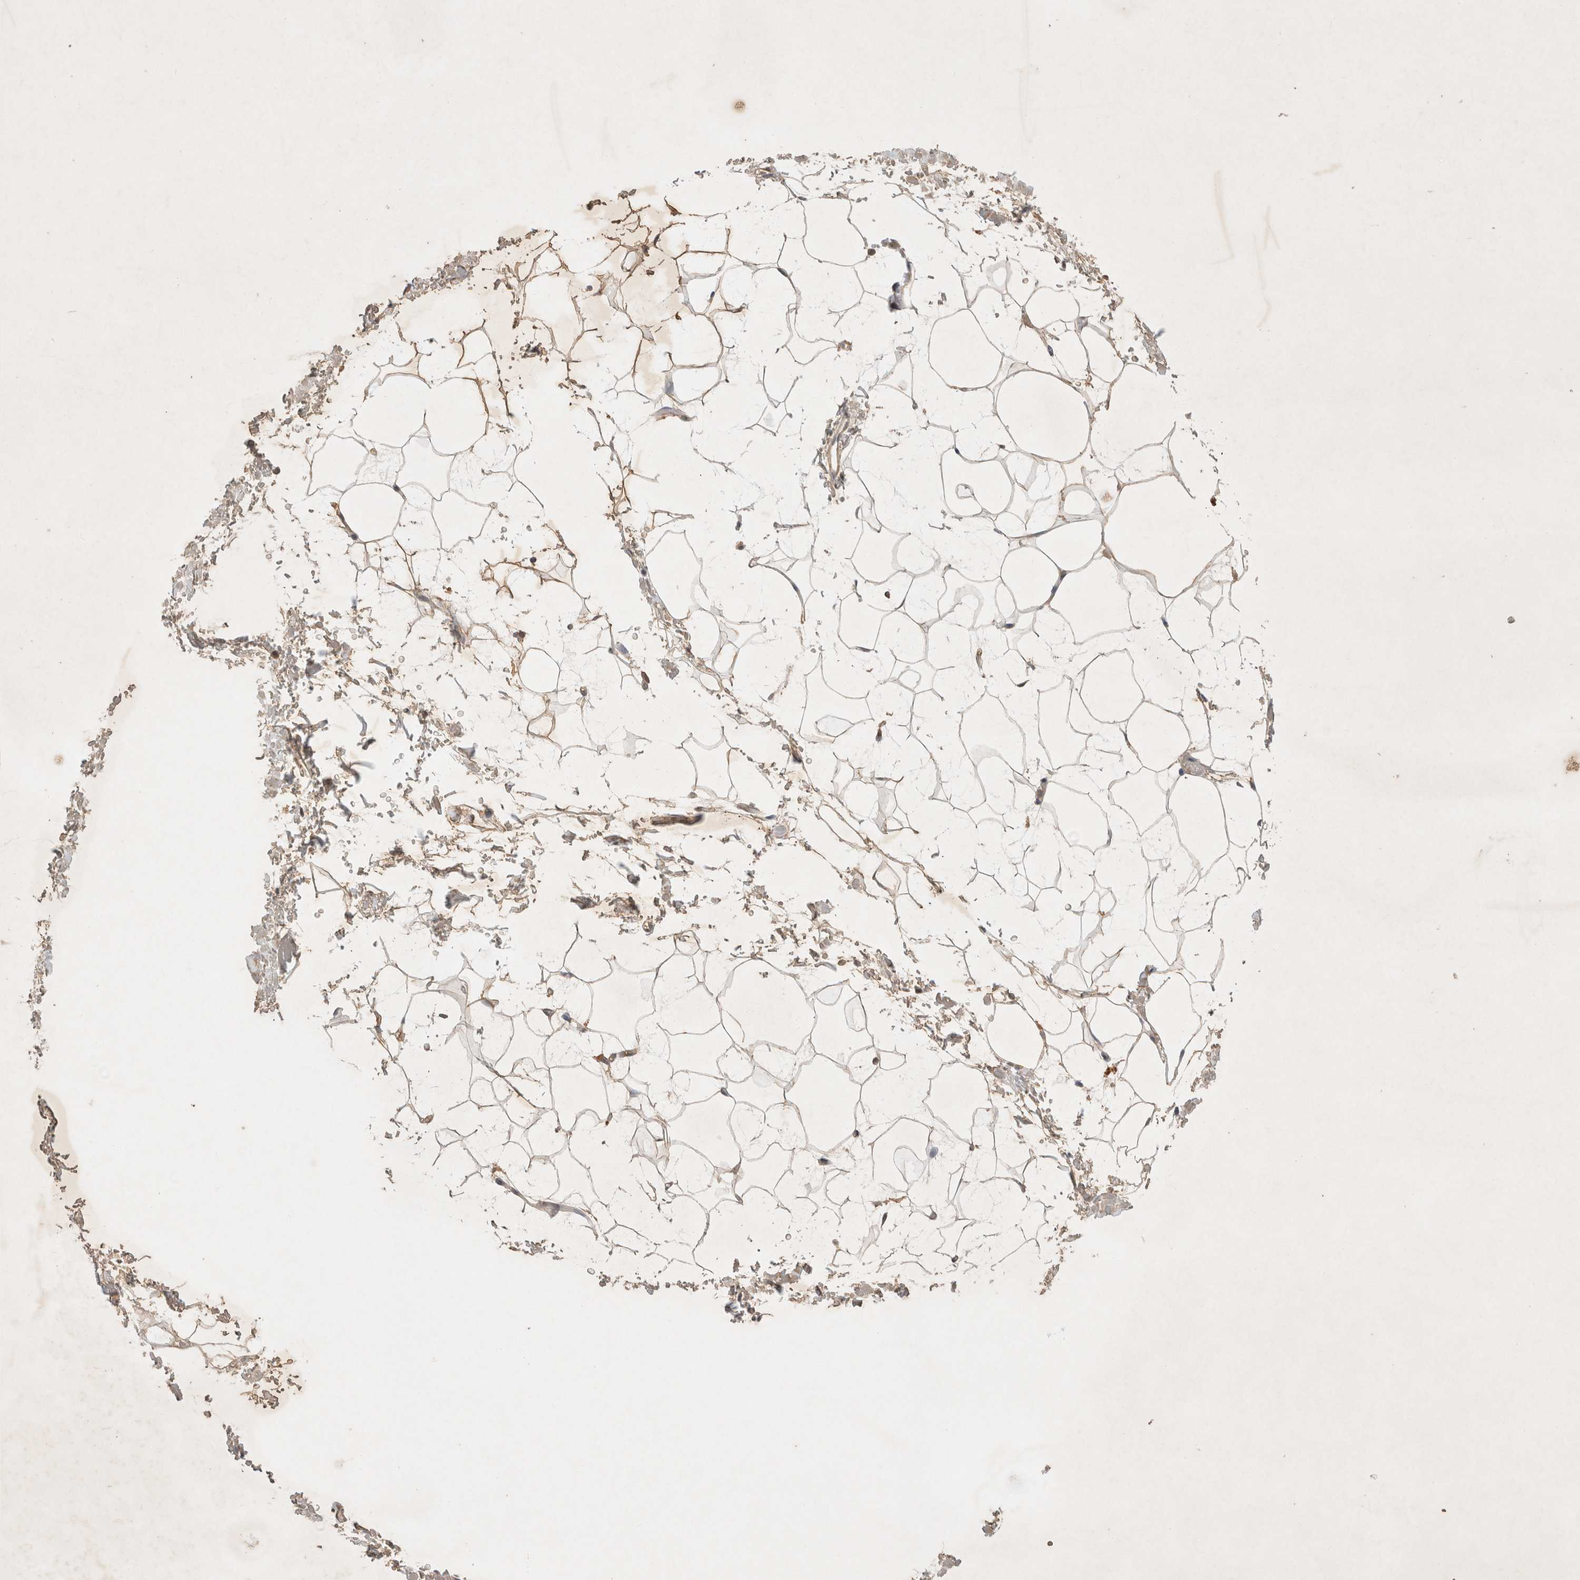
{"staining": {"intensity": "moderate", "quantity": ">75%", "location": "cytoplasmic/membranous"}, "tissue": "adipose tissue", "cell_type": "Adipocytes", "image_type": "normal", "snomed": [{"axis": "morphology", "description": "Normal tissue, NOS"}, {"axis": "topography", "description": "Soft tissue"}], "caption": "Protein analysis of benign adipose tissue exhibits moderate cytoplasmic/membranous staining in approximately >75% of adipocytes.", "gene": "YES1", "patient": {"sex": "male", "age": 72}}